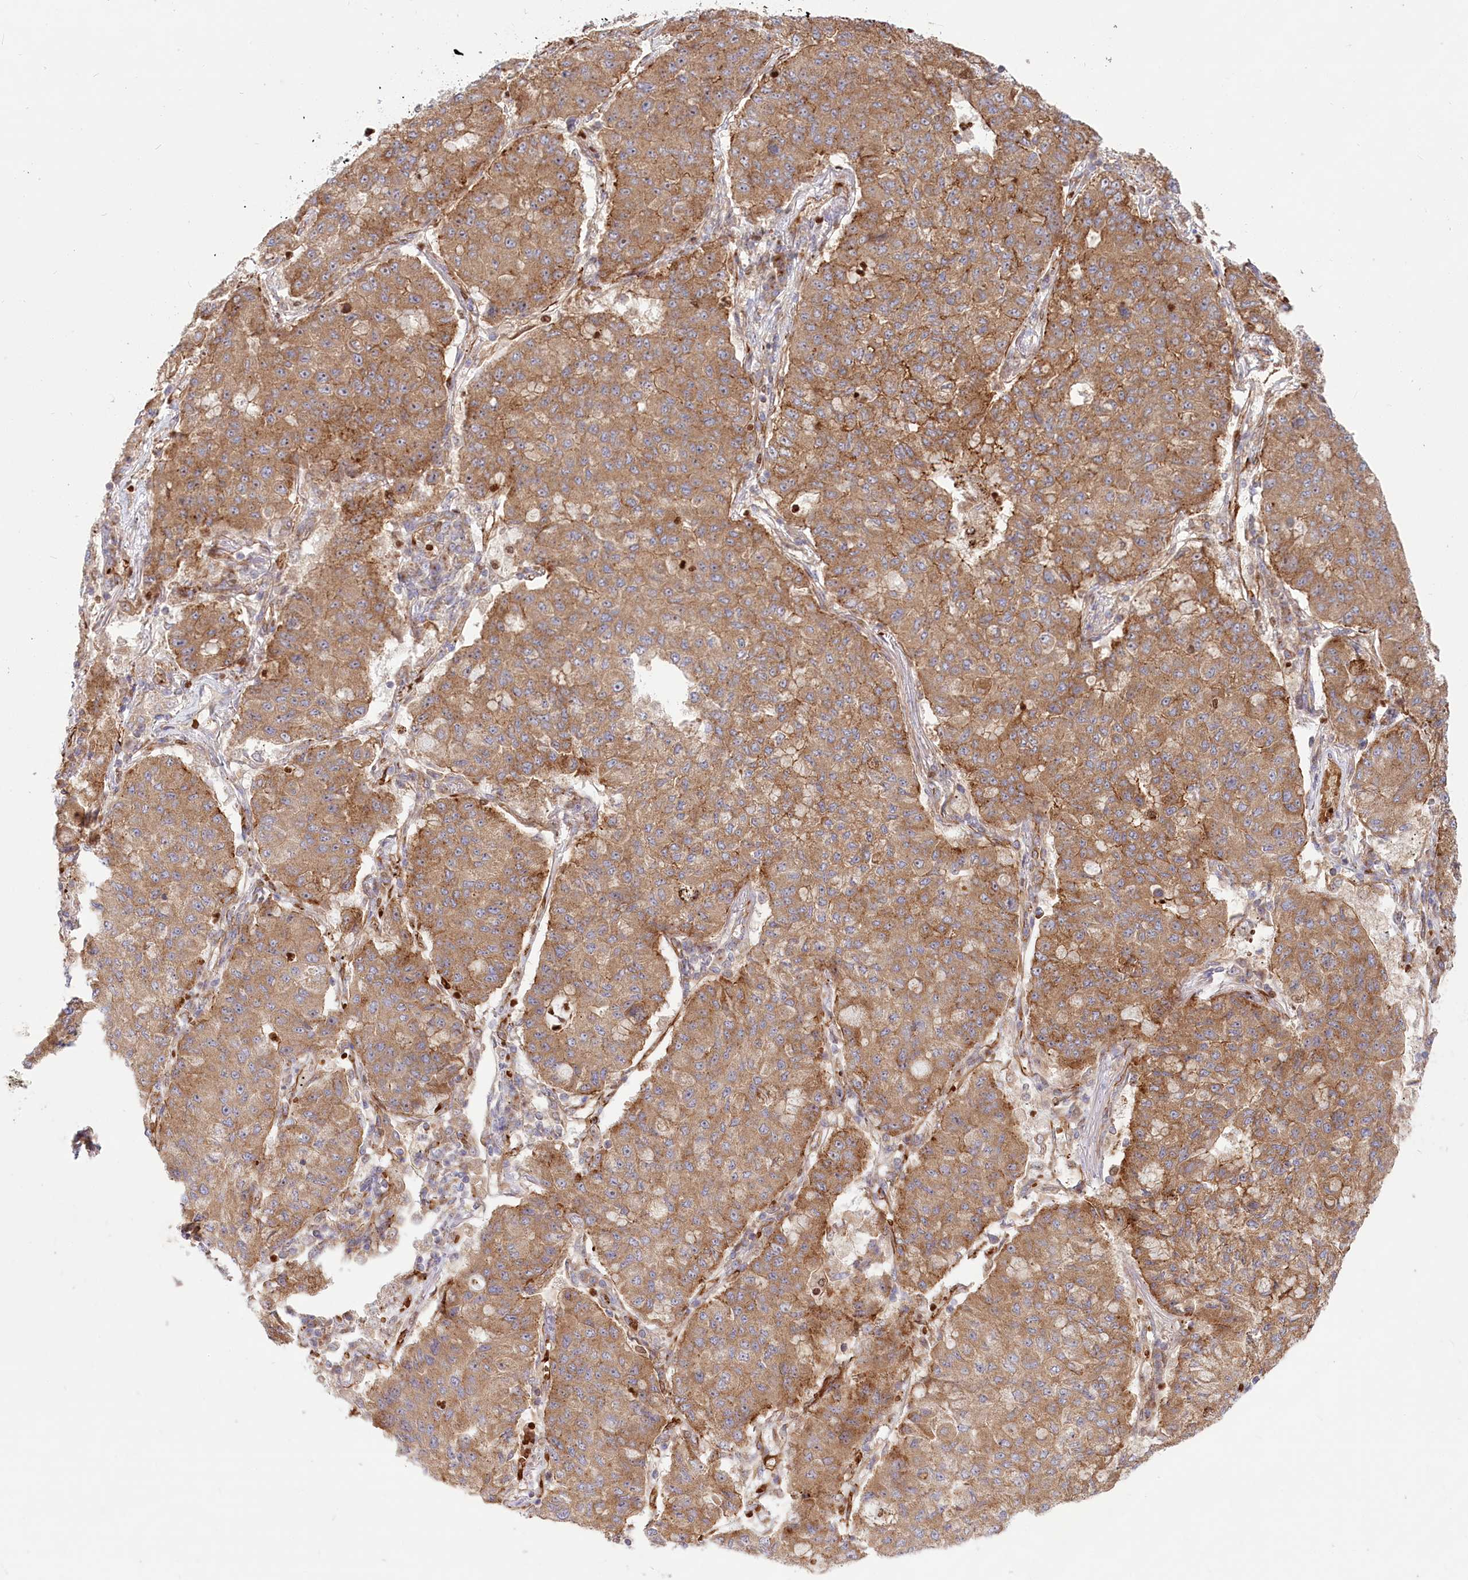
{"staining": {"intensity": "moderate", "quantity": ">75%", "location": "cytoplasmic/membranous"}, "tissue": "lung cancer", "cell_type": "Tumor cells", "image_type": "cancer", "snomed": [{"axis": "morphology", "description": "Squamous cell carcinoma, NOS"}, {"axis": "topography", "description": "Lung"}], "caption": "Immunohistochemistry staining of lung cancer, which exhibits medium levels of moderate cytoplasmic/membranous expression in approximately >75% of tumor cells indicating moderate cytoplasmic/membranous protein staining. The staining was performed using DAB (3,3'-diaminobenzidine) (brown) for protein detection and nuclei were counterstained in hematoxylin (blue).", "gene": "COMMD3", "patient": {"sex": "male", "age": 74}}